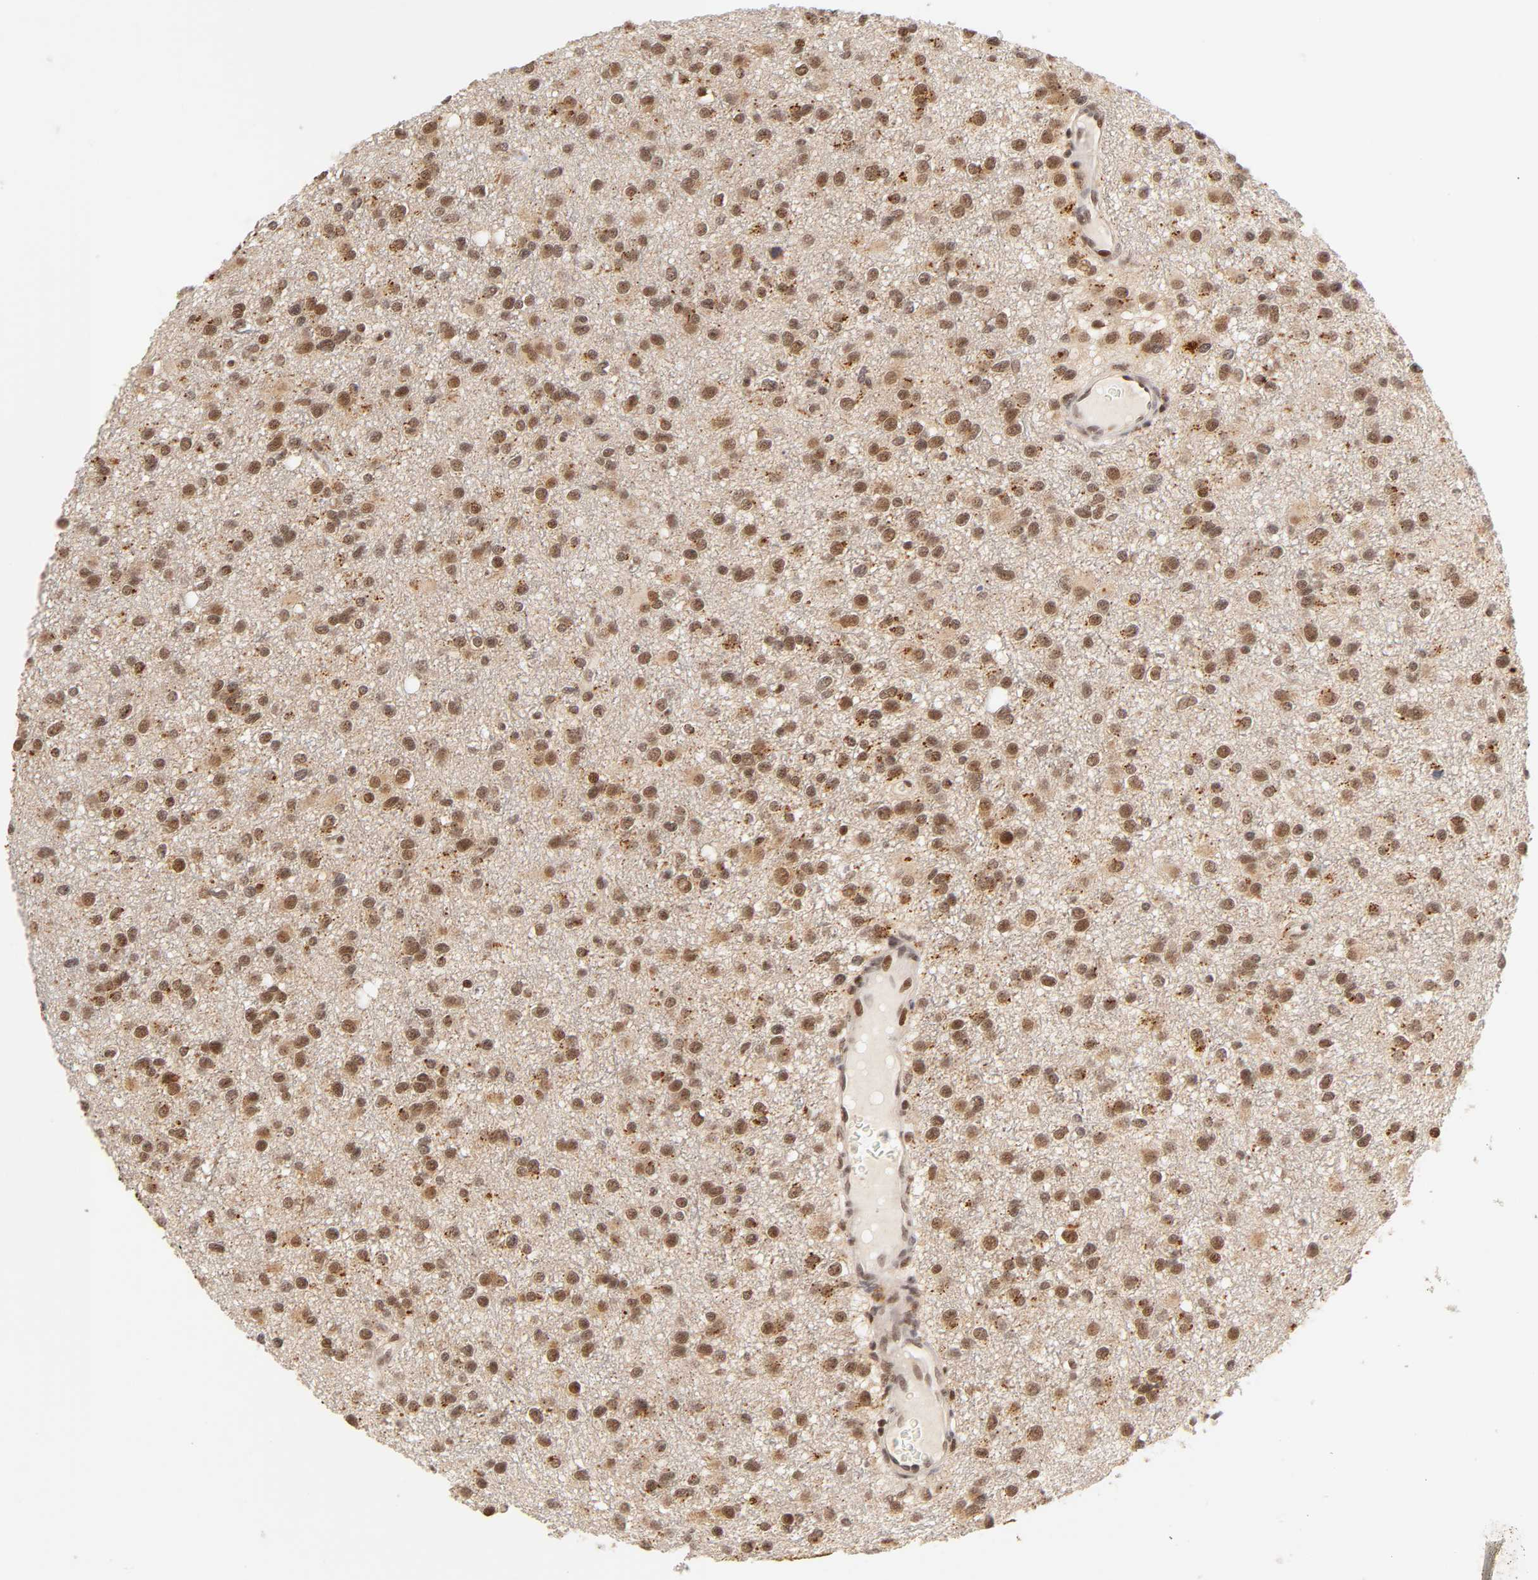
{"staining": {"intensity": "moderate", "quantity": ">75%", "location": "cytoplasmic/membranous,nuclear"}, "tissue": "glioma", "cell_type": "Tumor cells", "image_type": "cancer", "snomed": [{"axis": "morphology", "description": "Glioma, malignant, Low grade"}, {"axis": "topography", "description": "Brain"}], "caption": "This is a photomicrograph of immunohistochemistry staining of malignant low-grade glioma, which shows moderate expression in the cytoplasmic/membranous and nuclear of tumor cells.", "gene": "TAF10", "patient": {"sex": "male", "age": 42}}